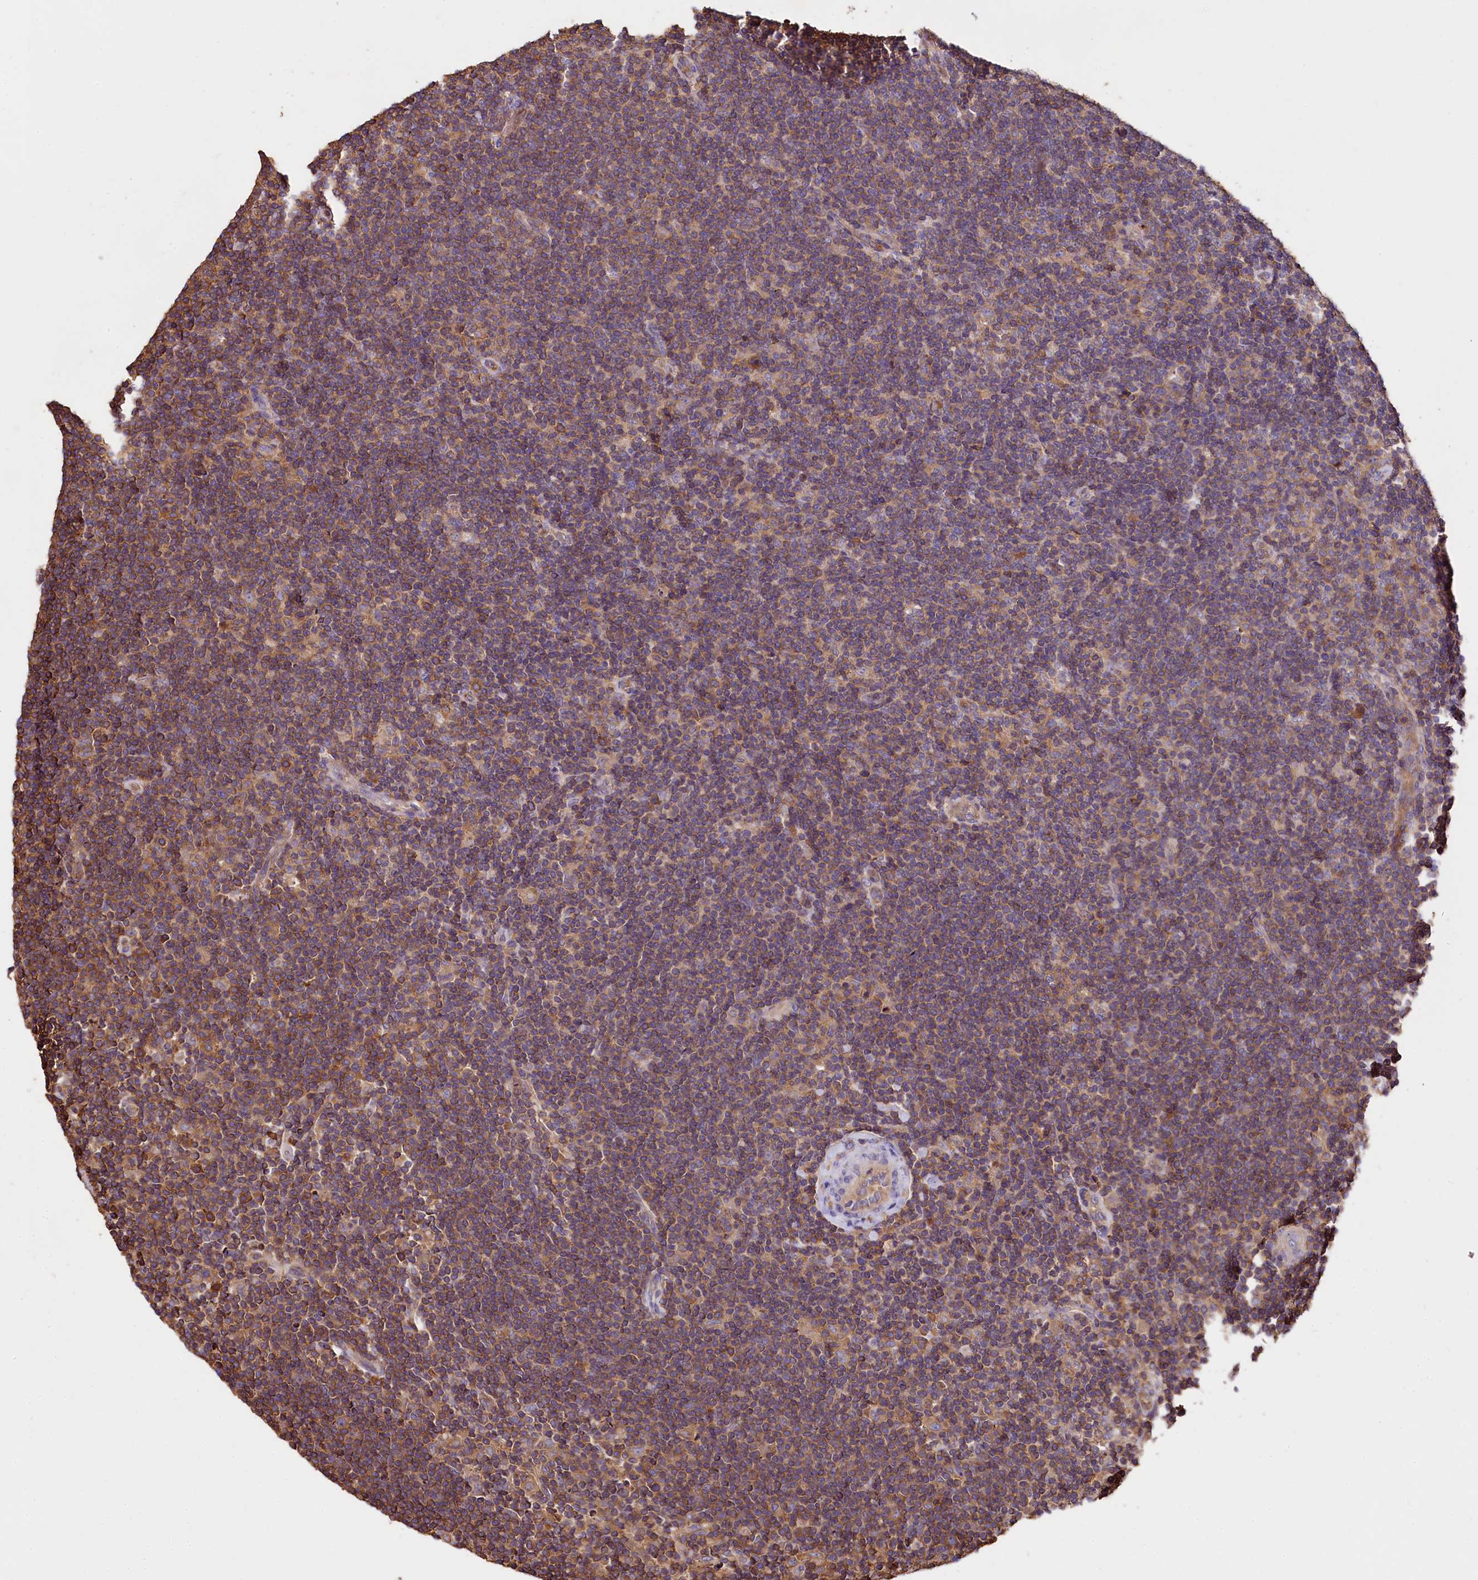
{"staining": {"intensity": "negative", "quantity": "none", "location": "none"}, "tissue": "lymphoma", "cell_type": "Tumor cells", "image_type": "cancer", "snomed": [{"axis": "morphology", "description": "Hodgkin's disease, NOS"}, {"axis": "topography", "description": "Lymph node"}], "caption": "Immunohistochemical staining of lymphoma reveals no significant expression in tumor cells.", "gene": "RARS2", "patient": {"sex": "female", "age": 57}}